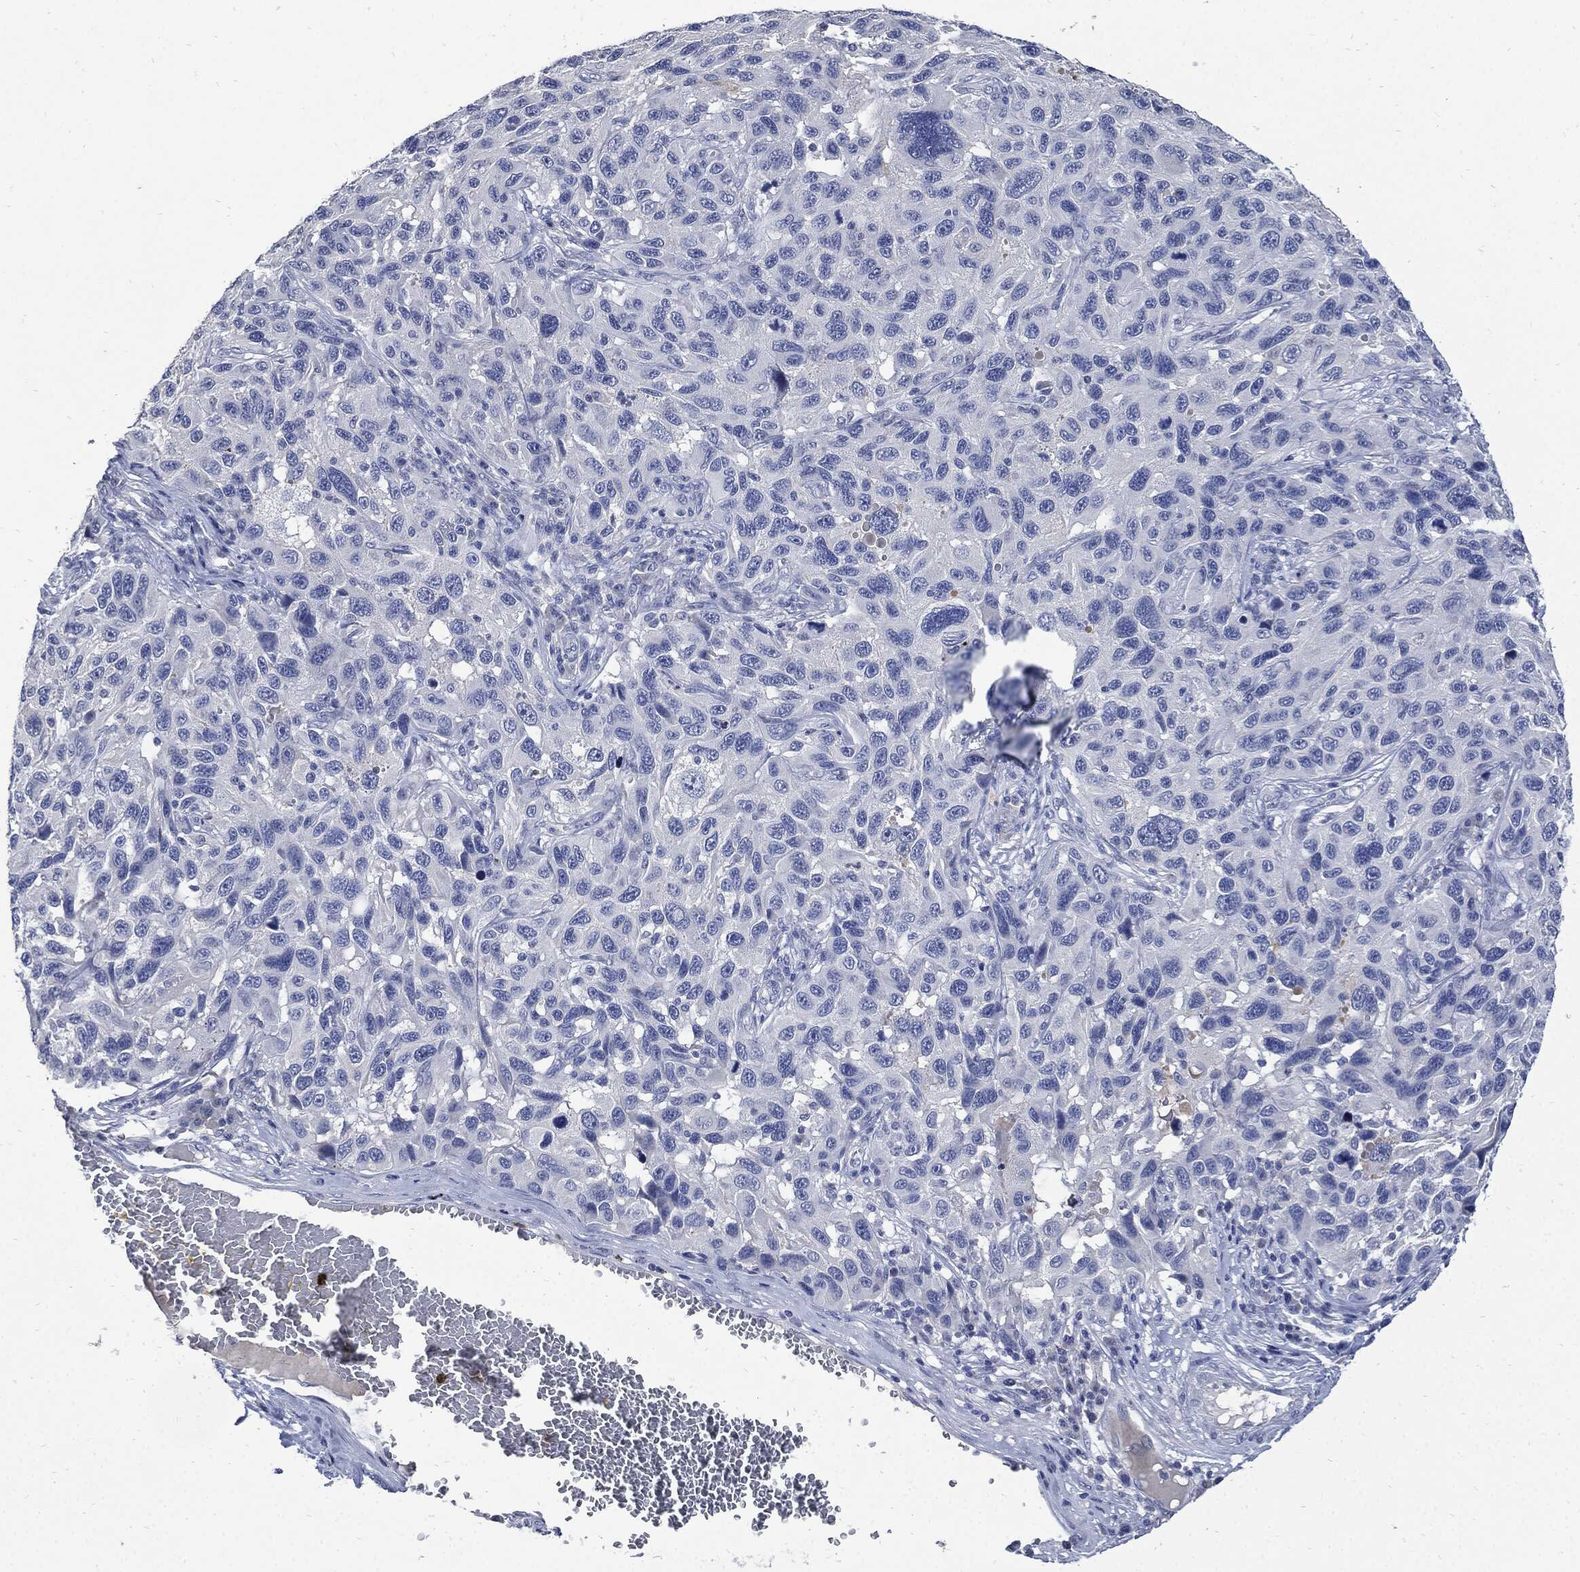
{"staining": {"intensity": "negative", "quantity": "none", "location": "none"}, "tissue": "melanoma", "cell_type": "Tumor cells", "image_type": "cancer", "snomed": [{"axis": "morphology", "description": "Malignant melanoma, NOS"}, {"axis": "topography", "description": "Skin"}], "caption": "IHC of malignant melanoma exhibits no positivity in tumor cells.", "gene": "CPE", "patient": {"sex": "male", "age": 53}}